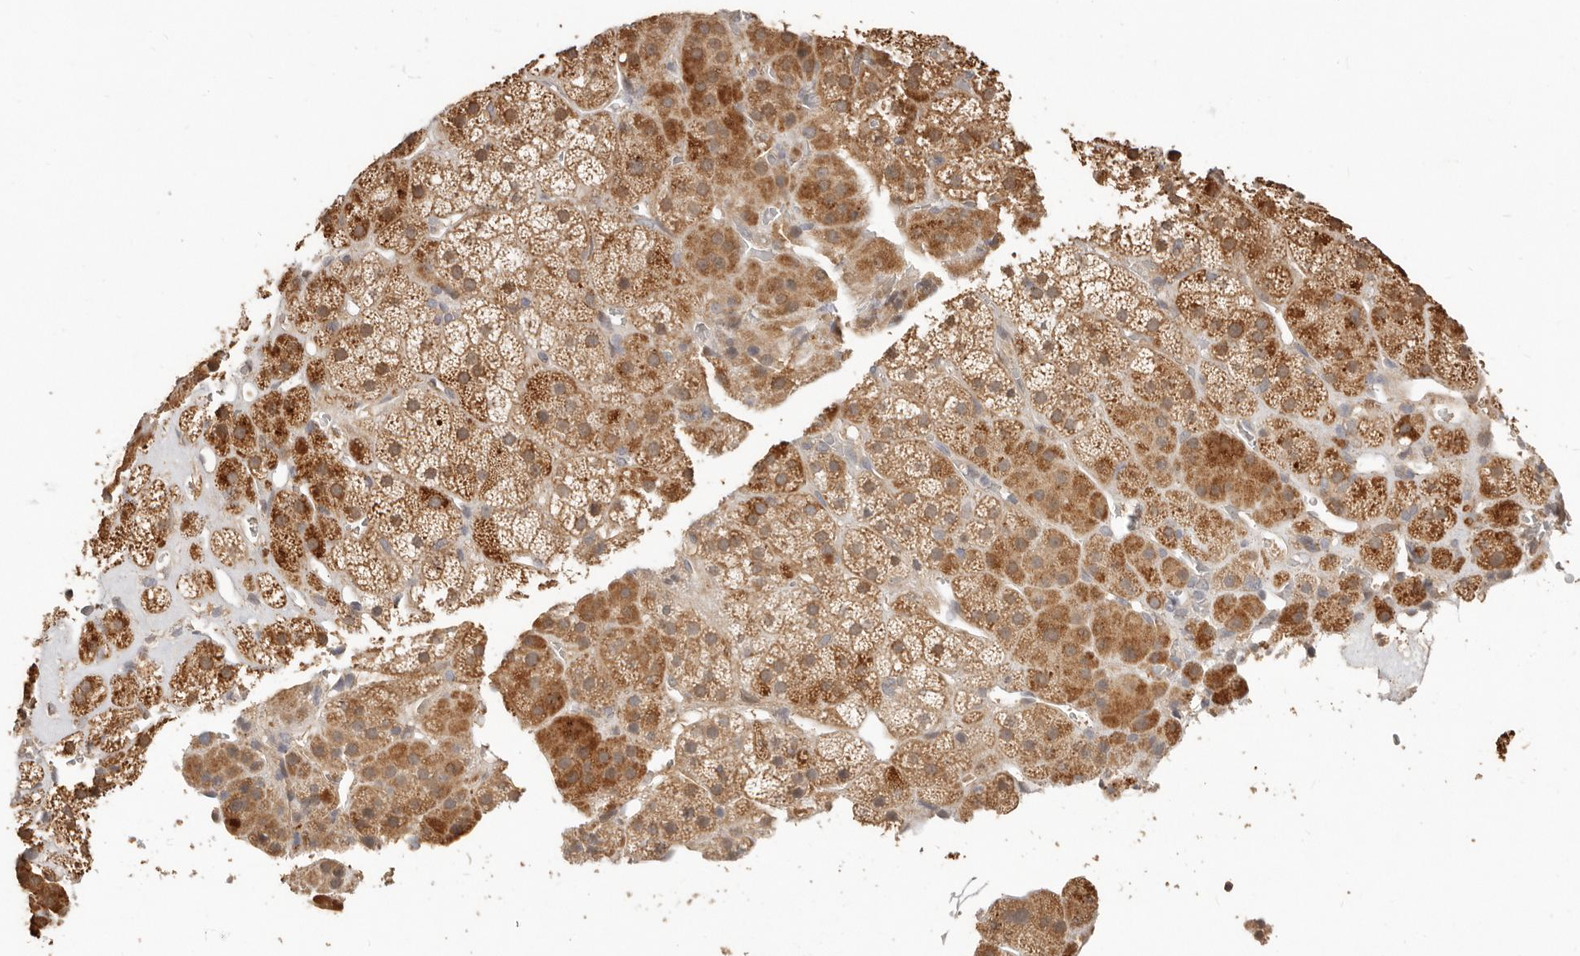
{"staining": {"intensity": "strong", "quantity": ">75%", "location": "cytoplasmic/membranous"}, "tissue": "adrenal gland", "cell_type": "Glandular cells", "image_type": "normal", "snomed": [{"axis": "morphology", "description": "Normal tissue, NOS"}, {"axis": "topography", "description": "Adrenal gland"}], "caption": "Strong cytoplasmic/membranous protein staining is present in about >75% of glandular cells in adrenal gland. The staining is performed using DAB brown chromogen to label protein expression. The nuclei are counter-stained blue using hematoxylin.", "gene": "MTFR2", "patient": {"sex": "male", "age": 57}}